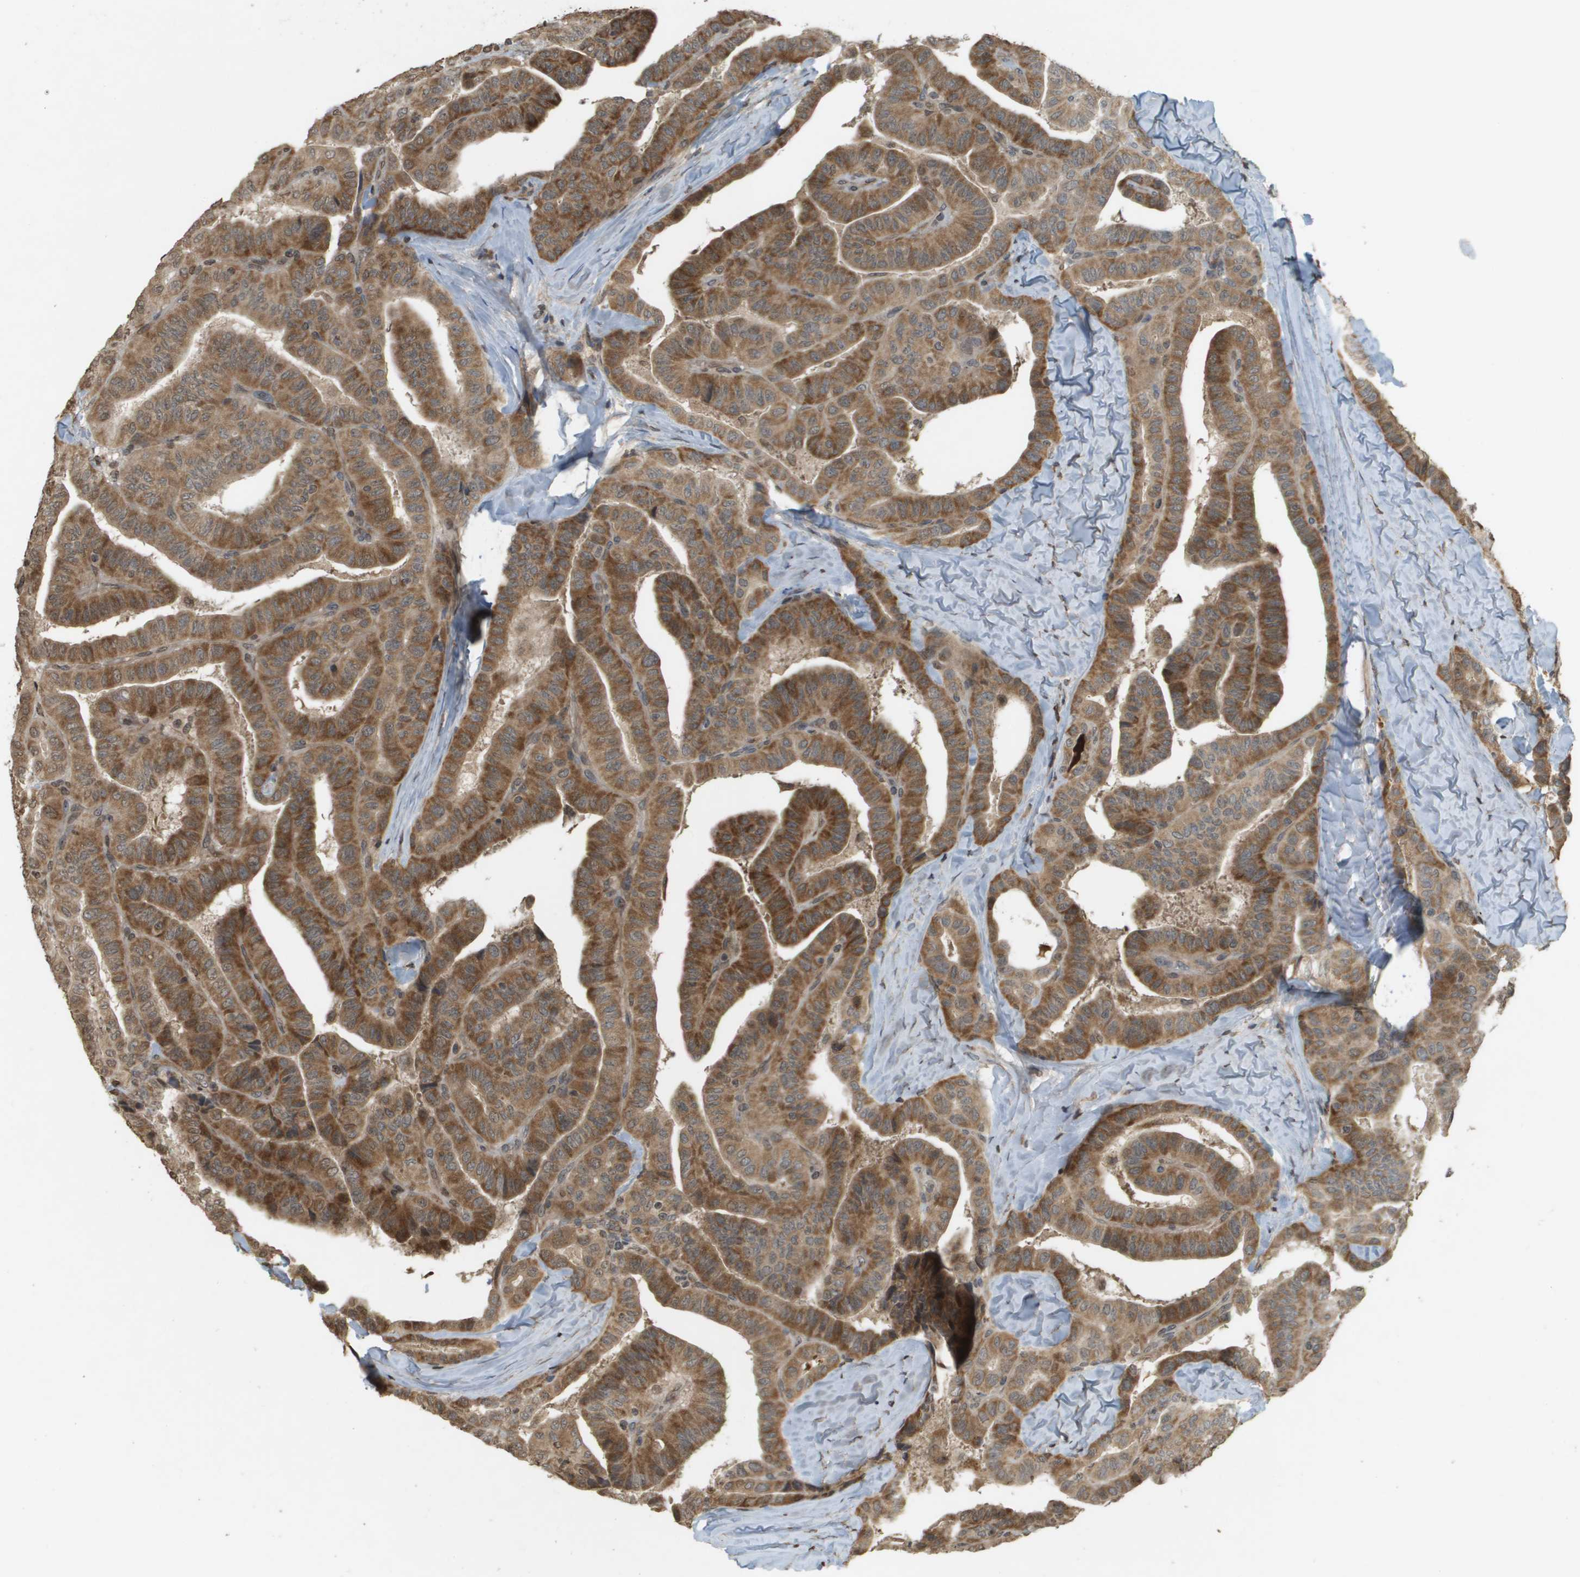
{"staining": {"intensity": "moderate", "quantity": ">75%", "location": "cytoplasmic/membranous"}, "tissue": "thyroid cancer", "cell_type": "Tumor cells", "image_type": "cancer", "snomed": [{"axis": "morphology", "description": "Papillary adenocarcinoma, NOS"}, {"axis": "topography", "description": "Thyroid gland"}], "caption": "The micrograph reveals immunohistochemical staining of papillary adenocarcinoma (thyroid). There is moderate cytoplasmic/membranous expression is identified in approximately >75% of tumor cells.", "gene": "RAB21", "patient": {"sex": "male", "age": 77}}